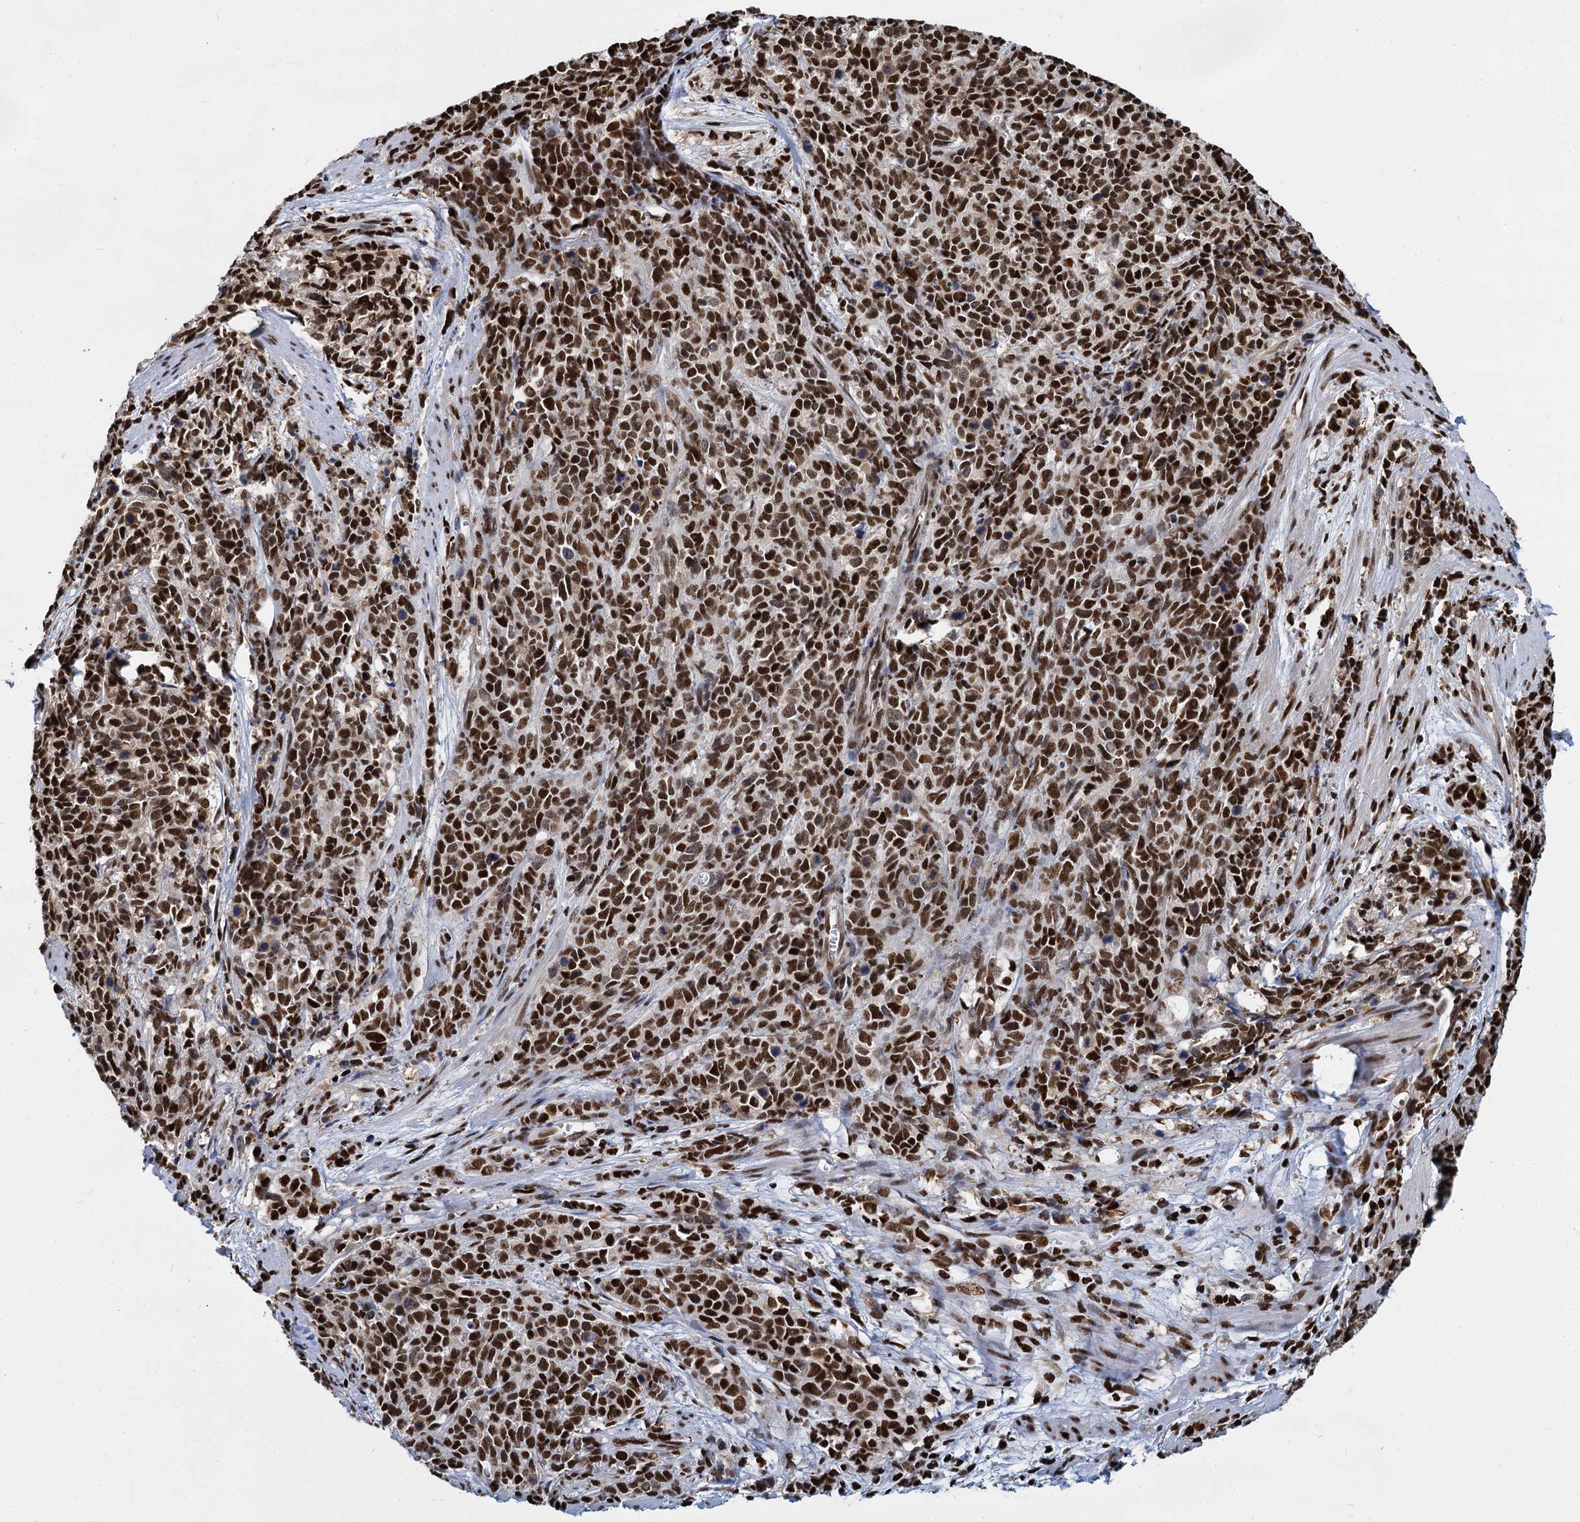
{"staining": {"intensity": "strong", "quantity": ">75%", "location": "nuclear"}, "tissue": "cervical cancer", "cell_type": "Tumor cells", "image_type": "cancer", "snomed": [{"axis": "morphology", "description": "Squamous cell carcinoma, NOS"}, {"axis": "topography", "description": "Cervix"}], "caption": "A high amount of strong nuclear staining is appreciated in approximately >75% of tumor cells in cervical cancer (squamous cell carcinoma) tissue.", "gene": "DCPS", "patient": {"sex": "female", "age": 60}}